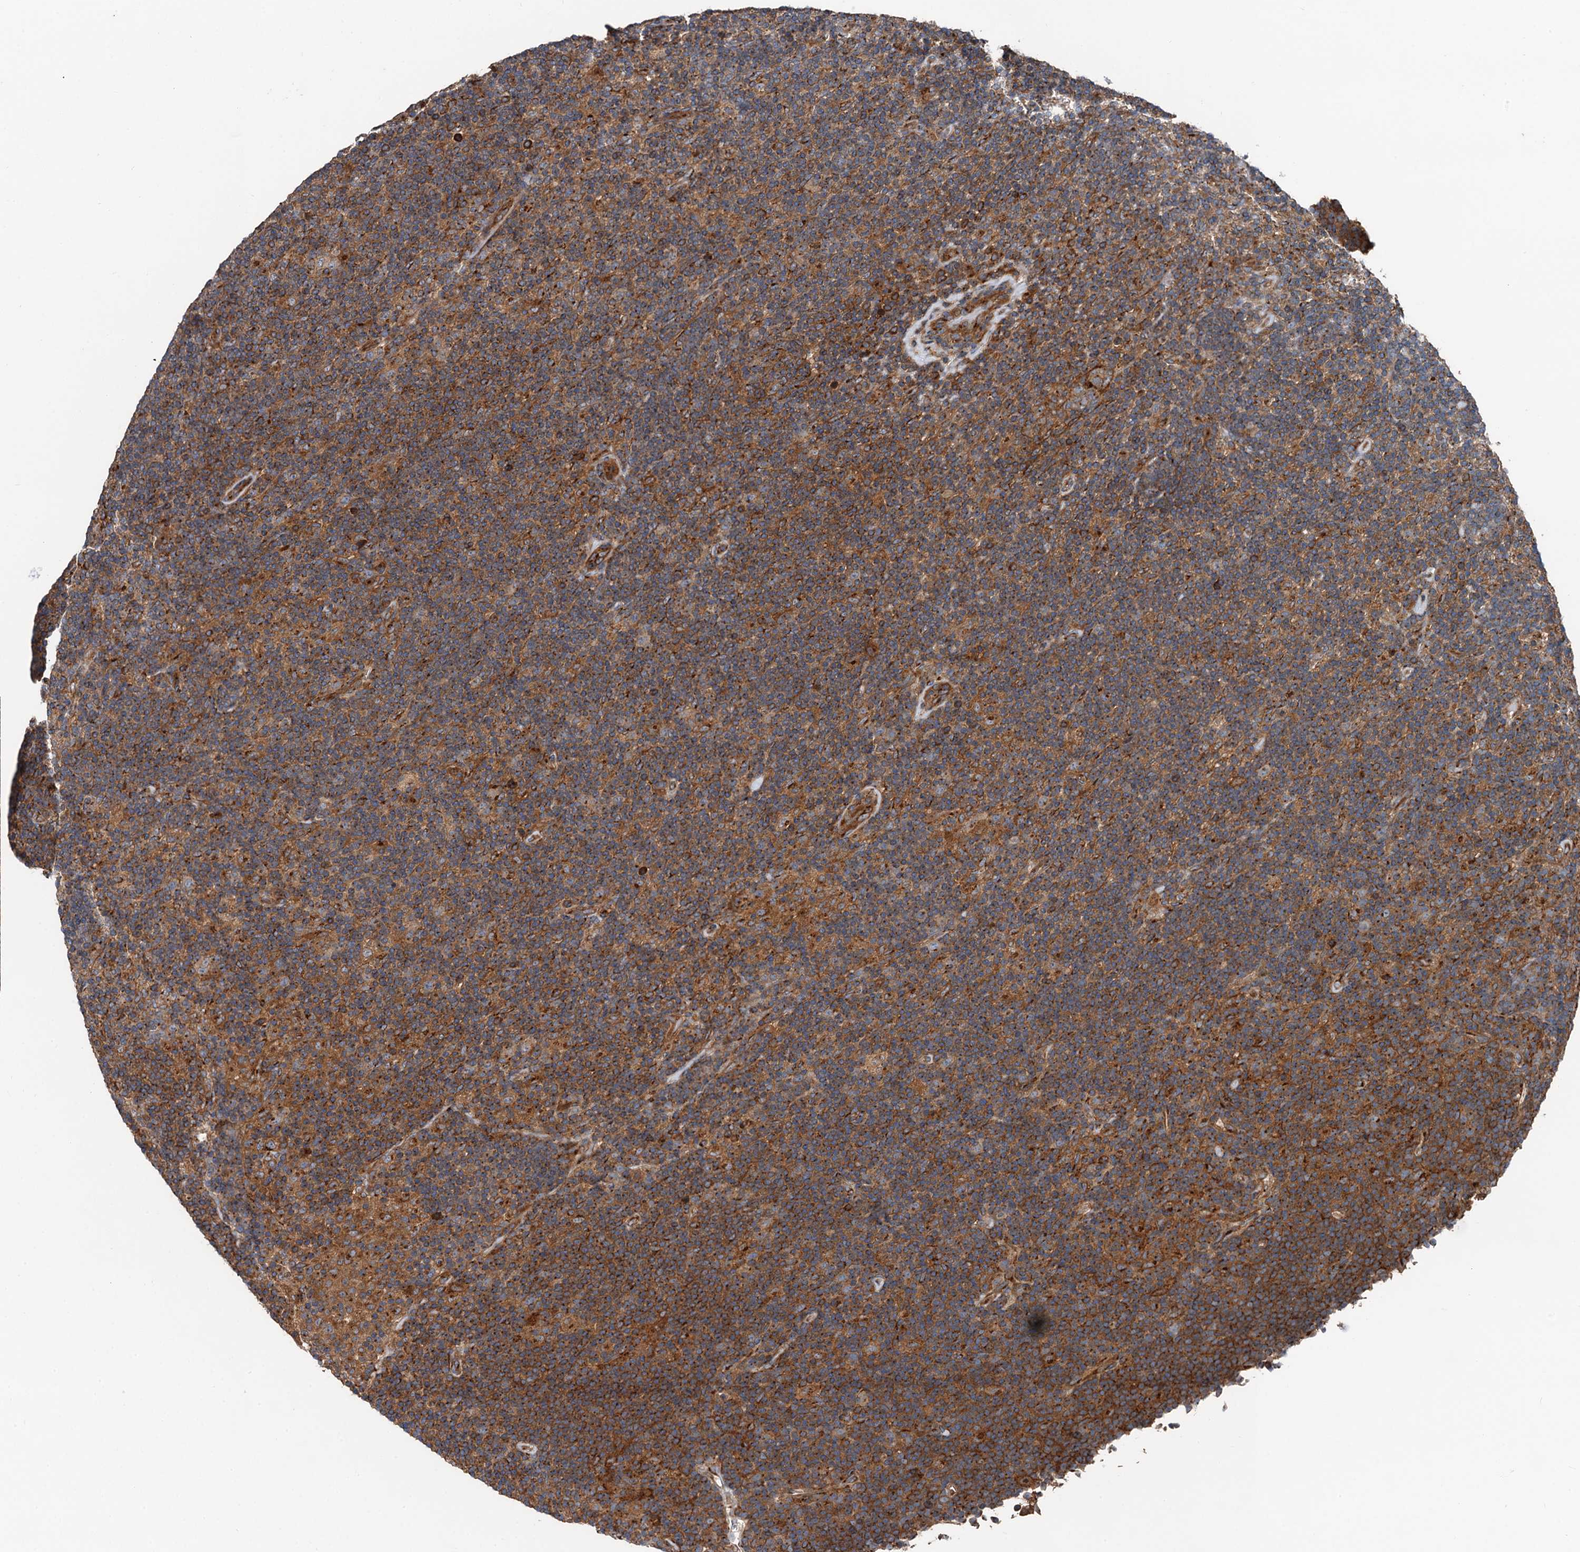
{"staining": {"intensity": "moderate", "quantity": ">75%", "location": "cytoplasmic/membranous"}, "tissue": "lymphoma", "cell_type": "Tumor cells", "image_type": "cancer", "snomed": [{"axis": "morphology", "description": "Hodgkin's disease, NOS"}, {"axis": "topography", "description": "Lymph node"}], "caption": "IHC of human lymphoma shows medium levels of moderate cytoplasmic/membranous positivity in about >75% of tumor cells.", "gene": "ANKRD26", "patient": {"sex": "female", "age": 57}}